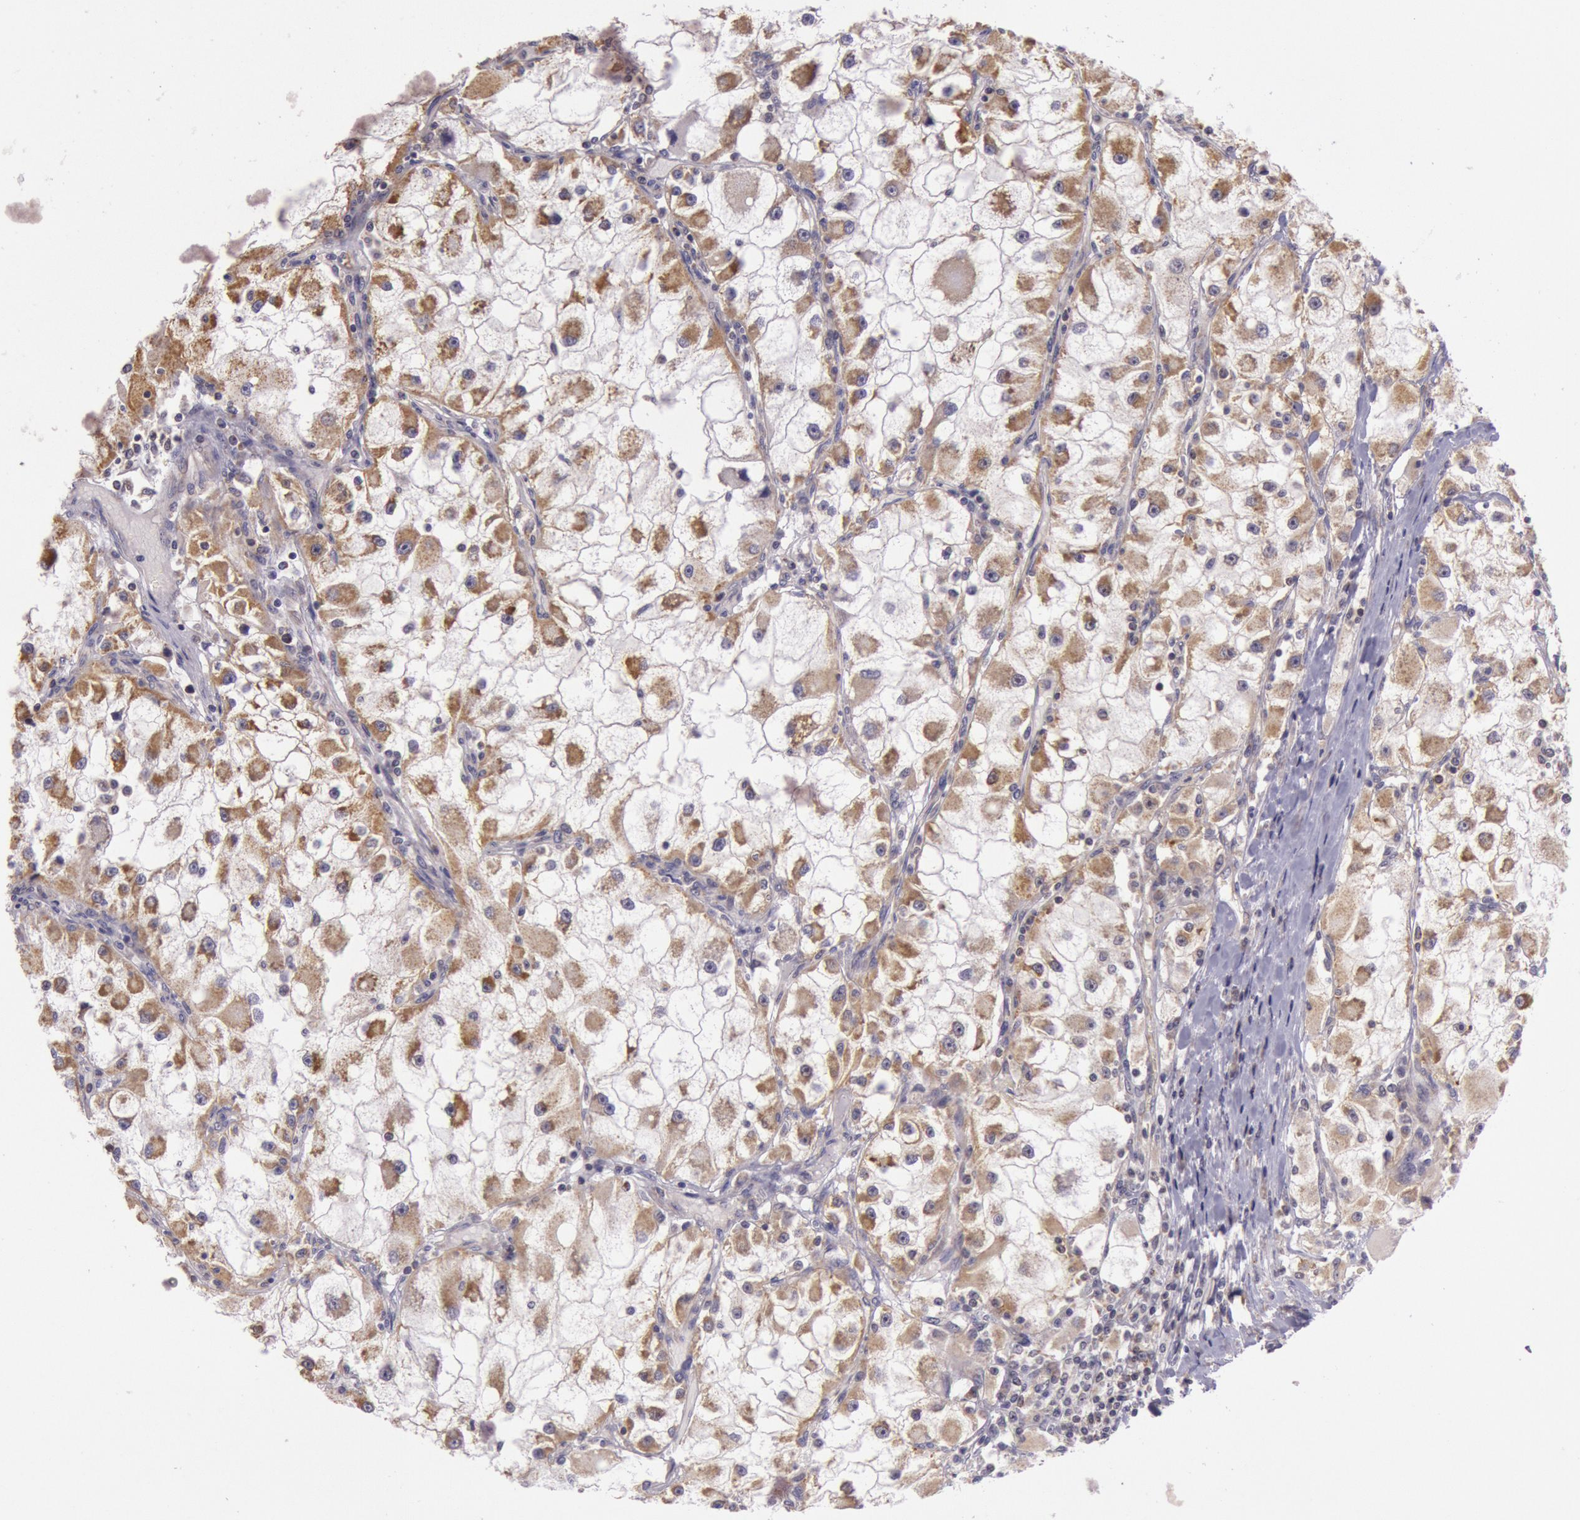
{"staining": {"intensity": "moderate", "quantity": ">75%", "location": "cytoplasmic/membranous"}, "tissue": "renal cancer", "cell_type": "Tumor cells", "image_type": "cancer", "snomed": [{"axis": "morphology", "description": "Adenocarcinoma, NOS"}, {"axis": "topography", "description": "Kidney"}], "caption": "The photomicrograph reveals immunohistochemical staining of renal cancer (adenocarcinoma). There is moderate cytoplasmic/membranous positivity is identified in approximately >75% of tumor cells.", "gene": "CDK16", "patient": {"sex": "female", "age": 73}}